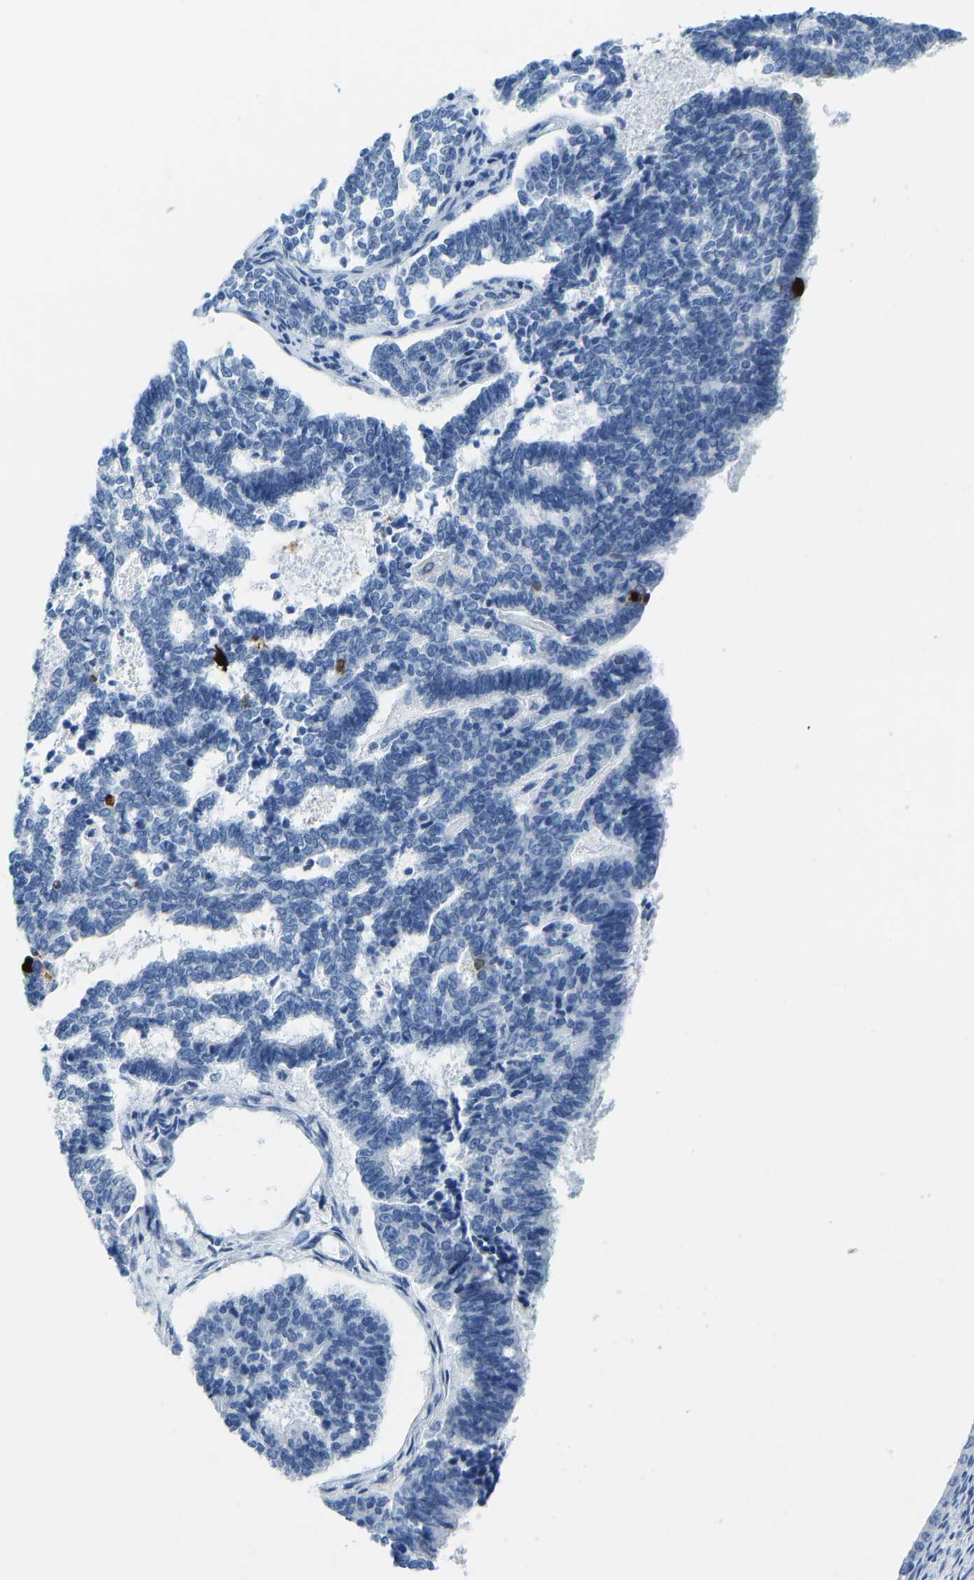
{"staining": {"intensity": "negative", "quantity": "none", "location": "none"}, "tissue": "endometrial cancer", "cell_type": "Tumor cells", "image_type": "cancer", "snomed": [{"axis": "morphology", "description": "Adenocarcinoma, NOS"}, {"axis": "topography", "description": "Endometrium"}], "caption": "An immunohistochemistry (IHC) image of endometrial adenocarcinoma is shown. There is no staining in tumor cells of endometrial adenocarcinoma.", "gene": "SERPINB3", "patient": {"sex": "female", "age": 70}}